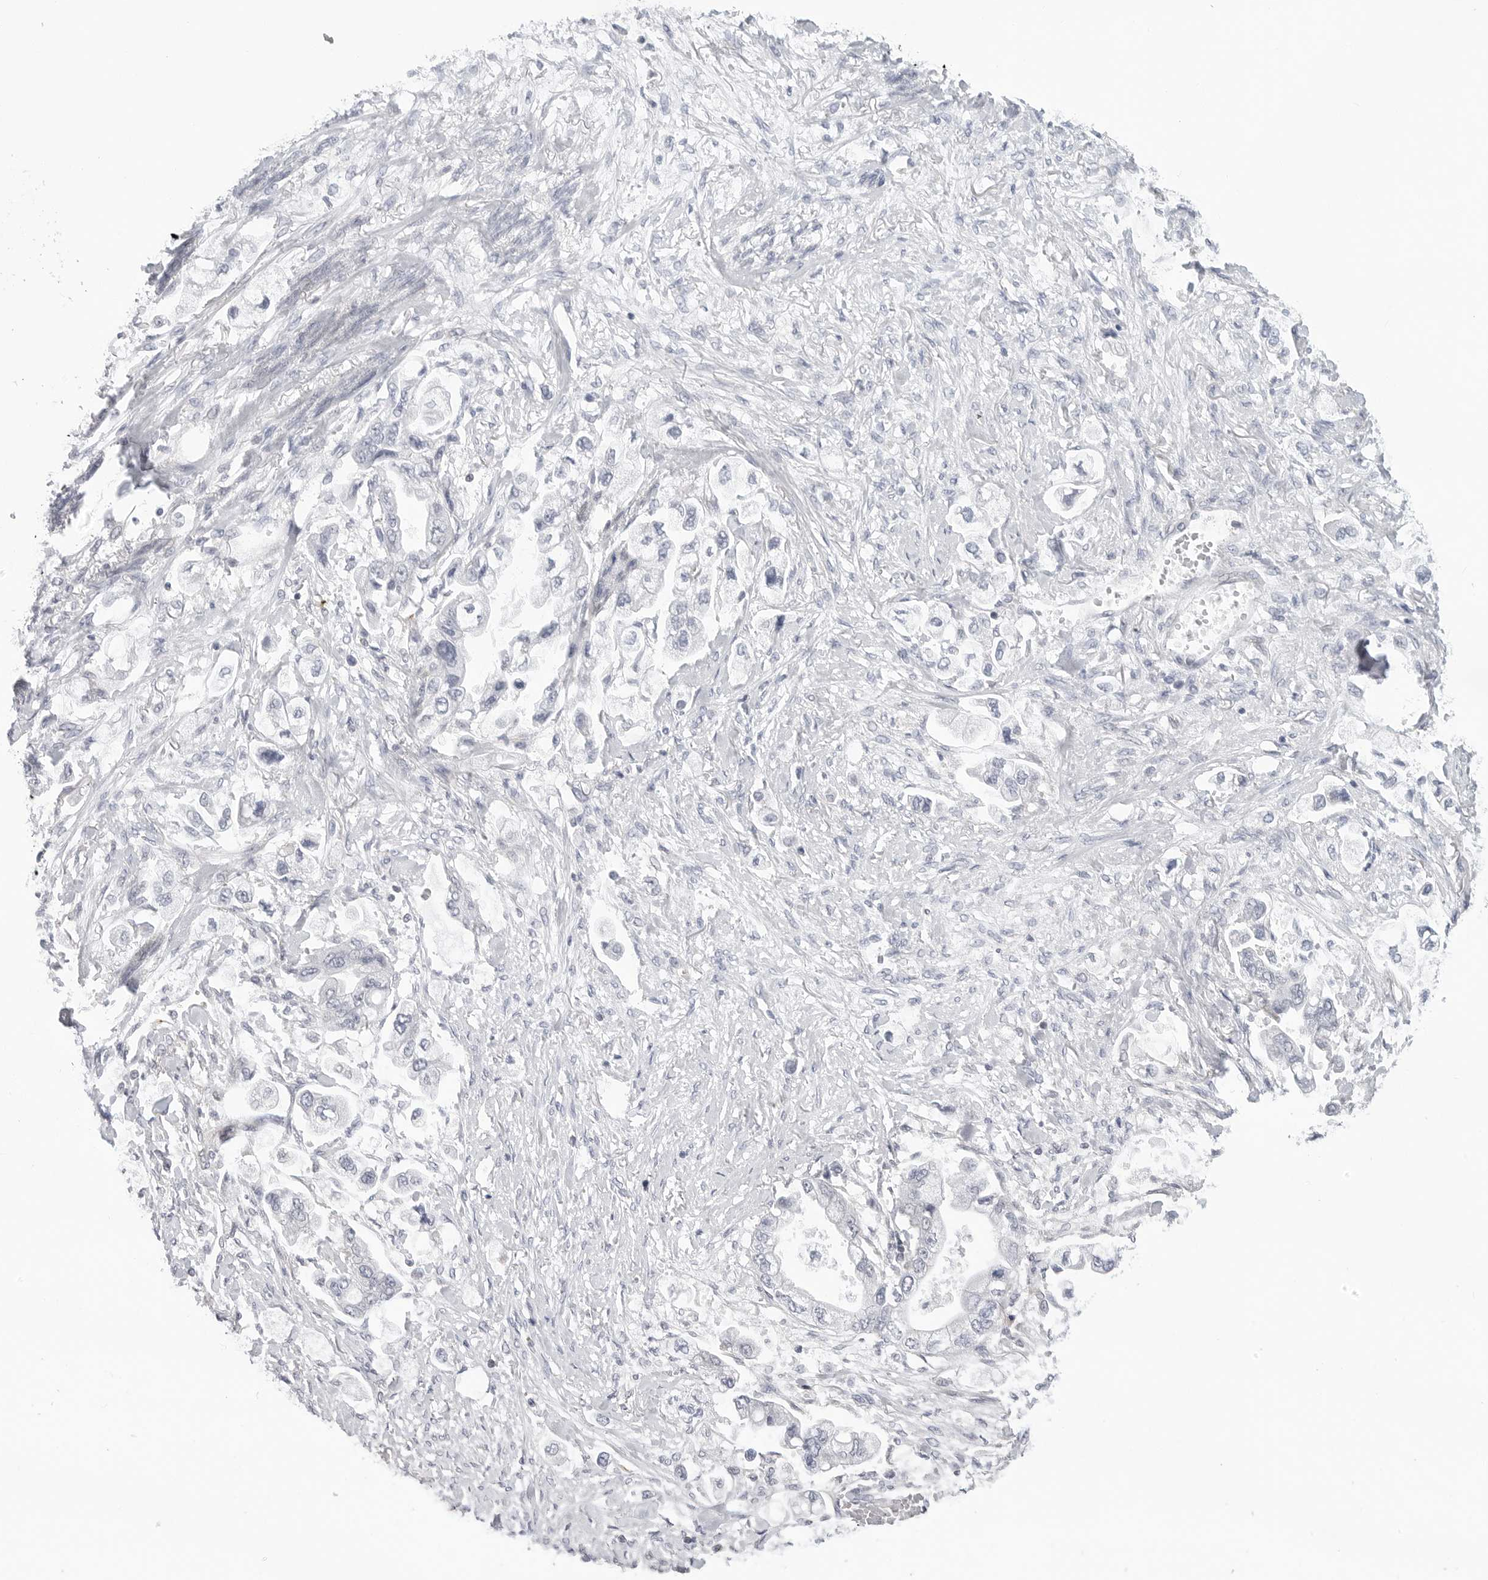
{"staining": {"intensity": "negative", "quantity": "none", "location": "none"}, "tissue": "stomach cancer", "cell_type": "Tumor cells", "image_type": "cancer", "snomed": [{"axis": "morphology", "description": "Adenocarcinoma, NOS"}, {"axis": "topography", "description": "Stomach"}], "caption": "Adenocarcinoma (stomach) was stained to show a protein in brown. There is no significant positivity in tumor cells. (DAB (3,3'-diaminobenzidine) IHC, high magnification).", "gene": "STXBP3", "patient": {"sex": "male", "age": 62}}